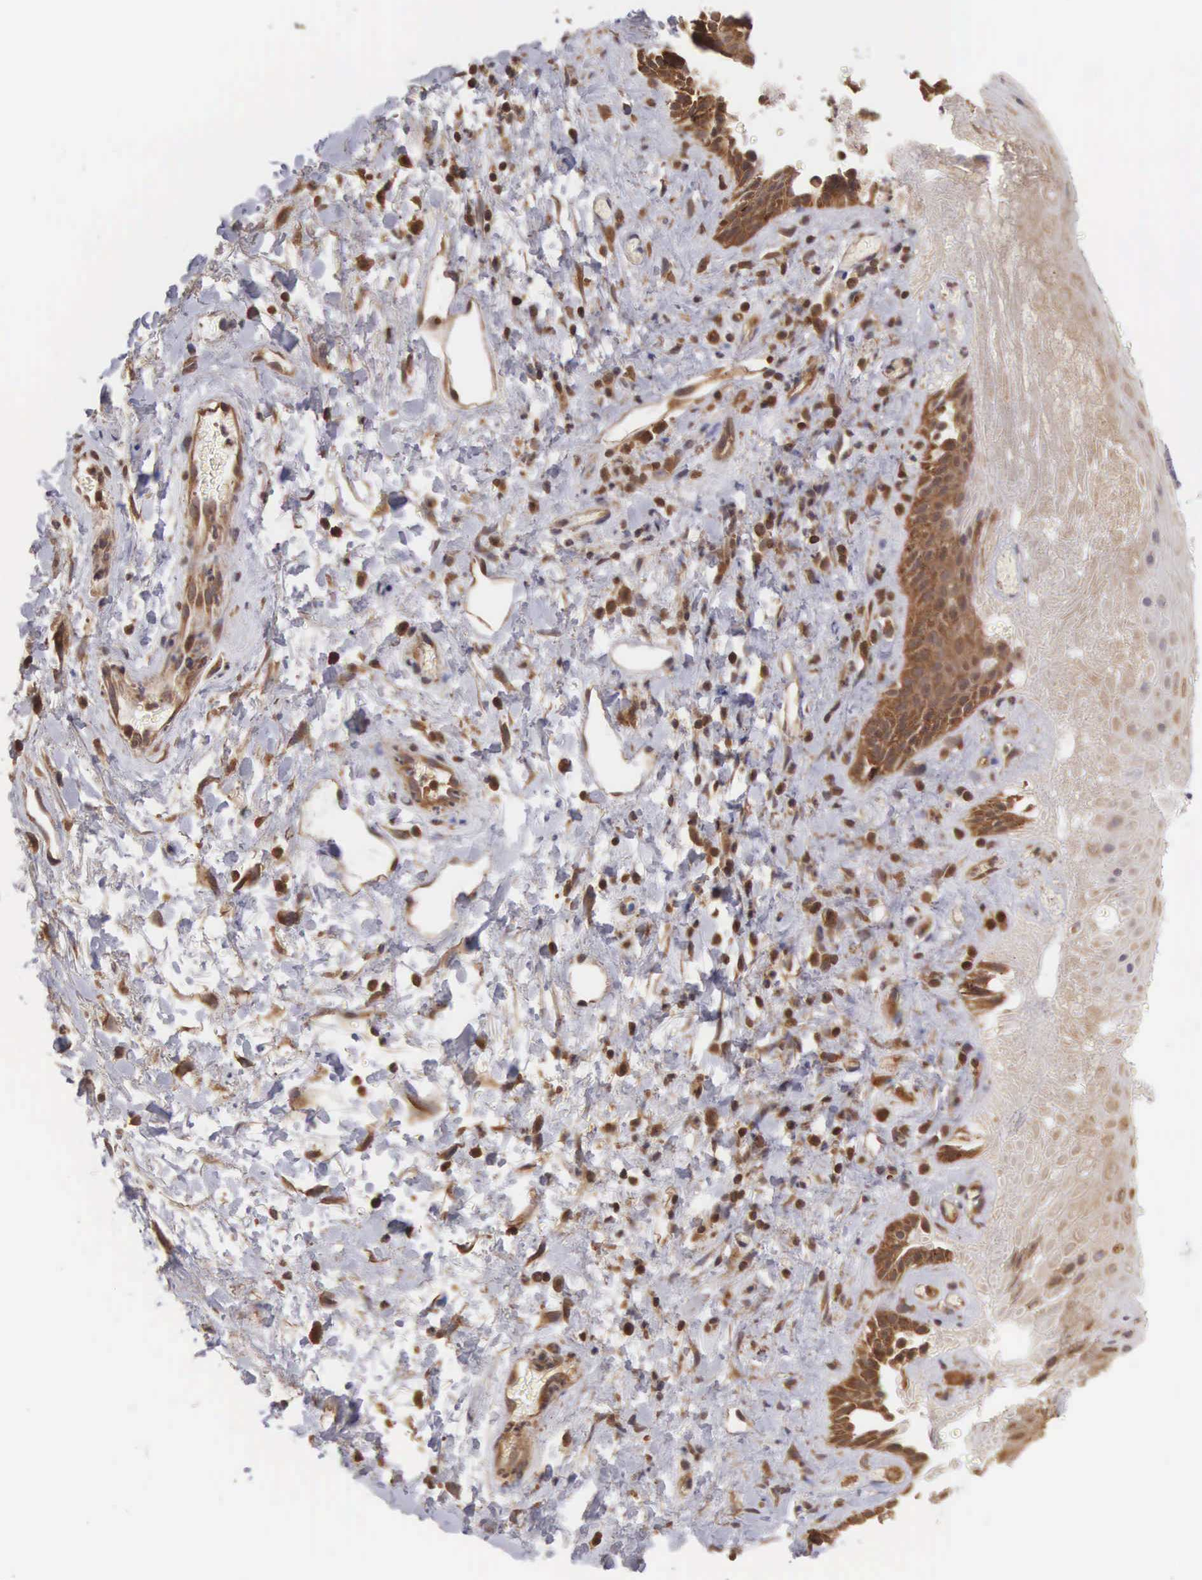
{"staining": {"intensity": "strong", "quantity": ">75%", "location": "cytoplasmic/membranous"}, "tissue": "skin", "cell_type": "Epidermal cells", "image_type": "normal", "snomed": [{"axis": "morphology", "description": "Normal tissue, NOS"}, {"axis": "topography", "description": "Anal"}], "caption": "This is a photomicrograph of immunohistochemistry (IHC) staining of normal skin, which shows strong positivity in the cytoplasmic/membranous of epidermal cells.", "gene": "DHRS1", "patient": {"sex": "male", "age": 78}}